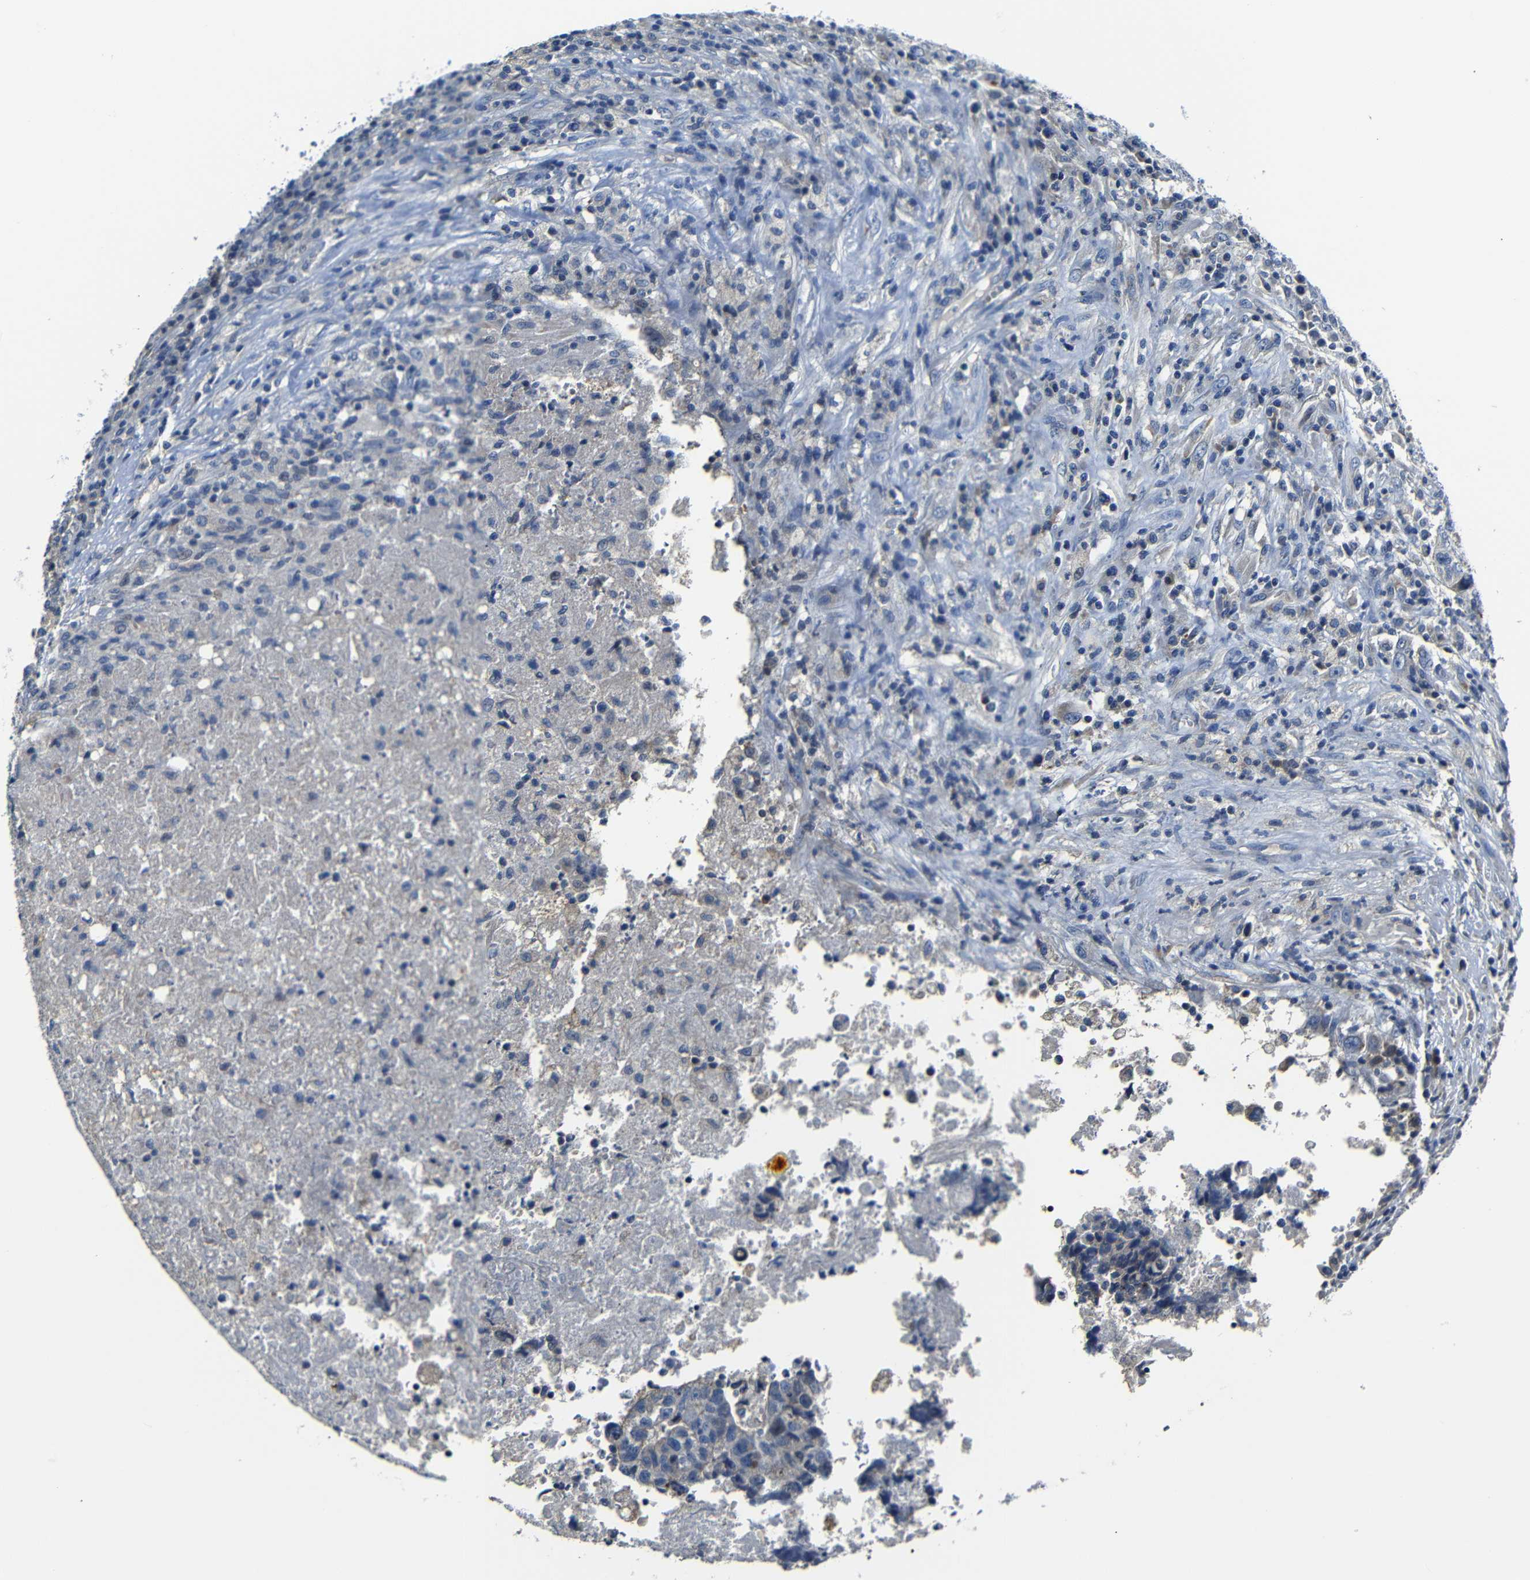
{"staining": {"intensity": "weak", "quantity": "<25%", "location": "cytoplasmic/membranous"}, "tissue": "testis cancer", "cell_type": "Tumor cells", "image_type": "cancer", "snomed": [{"axis": "morphology", "description": "Necrosis, NOS"}, {"axis": "morphology", "description": "Carcinoma, Embryonal, NOS"}, {"axis": "topography", "description": "Testis"}], "caption": "Tumor cells show no significant expression in testis cancer. The staining was performed using DAB to visualize the protein expression in brown, while the nuclei were stained in blue with hematoxylin (Magnification: 20x).", "gene": "AFDN", "patient": {"sex": "male", "age": 19}}